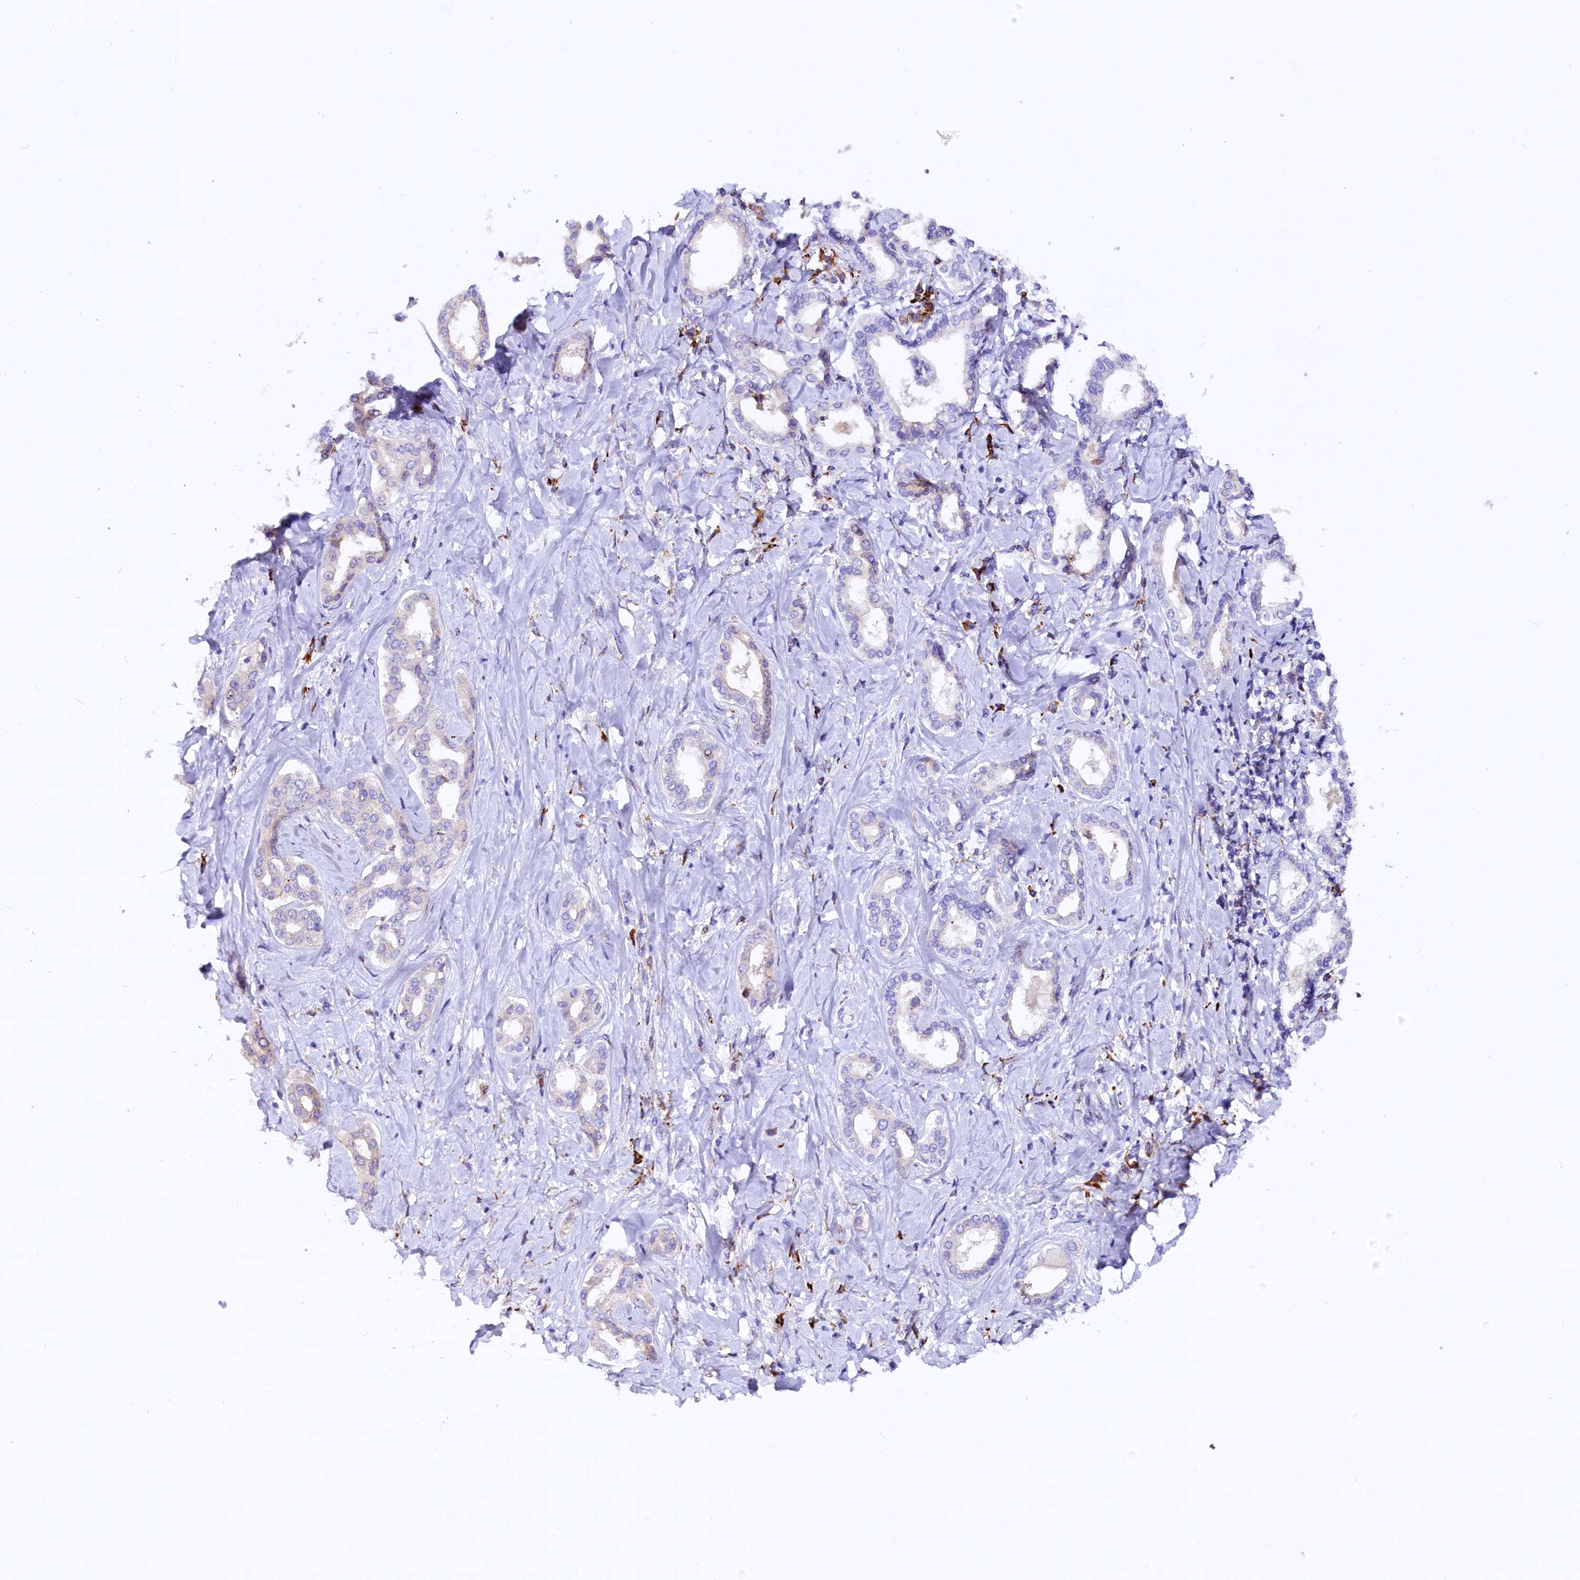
{"staining": {"intensity": "negative", "quantity": "none", "location": "none"}, "tissue": "liver cancer", "cell_type": "Tumor cells", "image_type": "cancer", "snomed": [{"axis": "morphology", "description": "Cholangiocarcinoma"}, {"axis": "topography", "description": "Liver"}], "caption": "Tumor cells are negative for brown protein staining in liver cancer.", "gene": "CMTR2", "patient": {"sex": "female", "age": 77}}